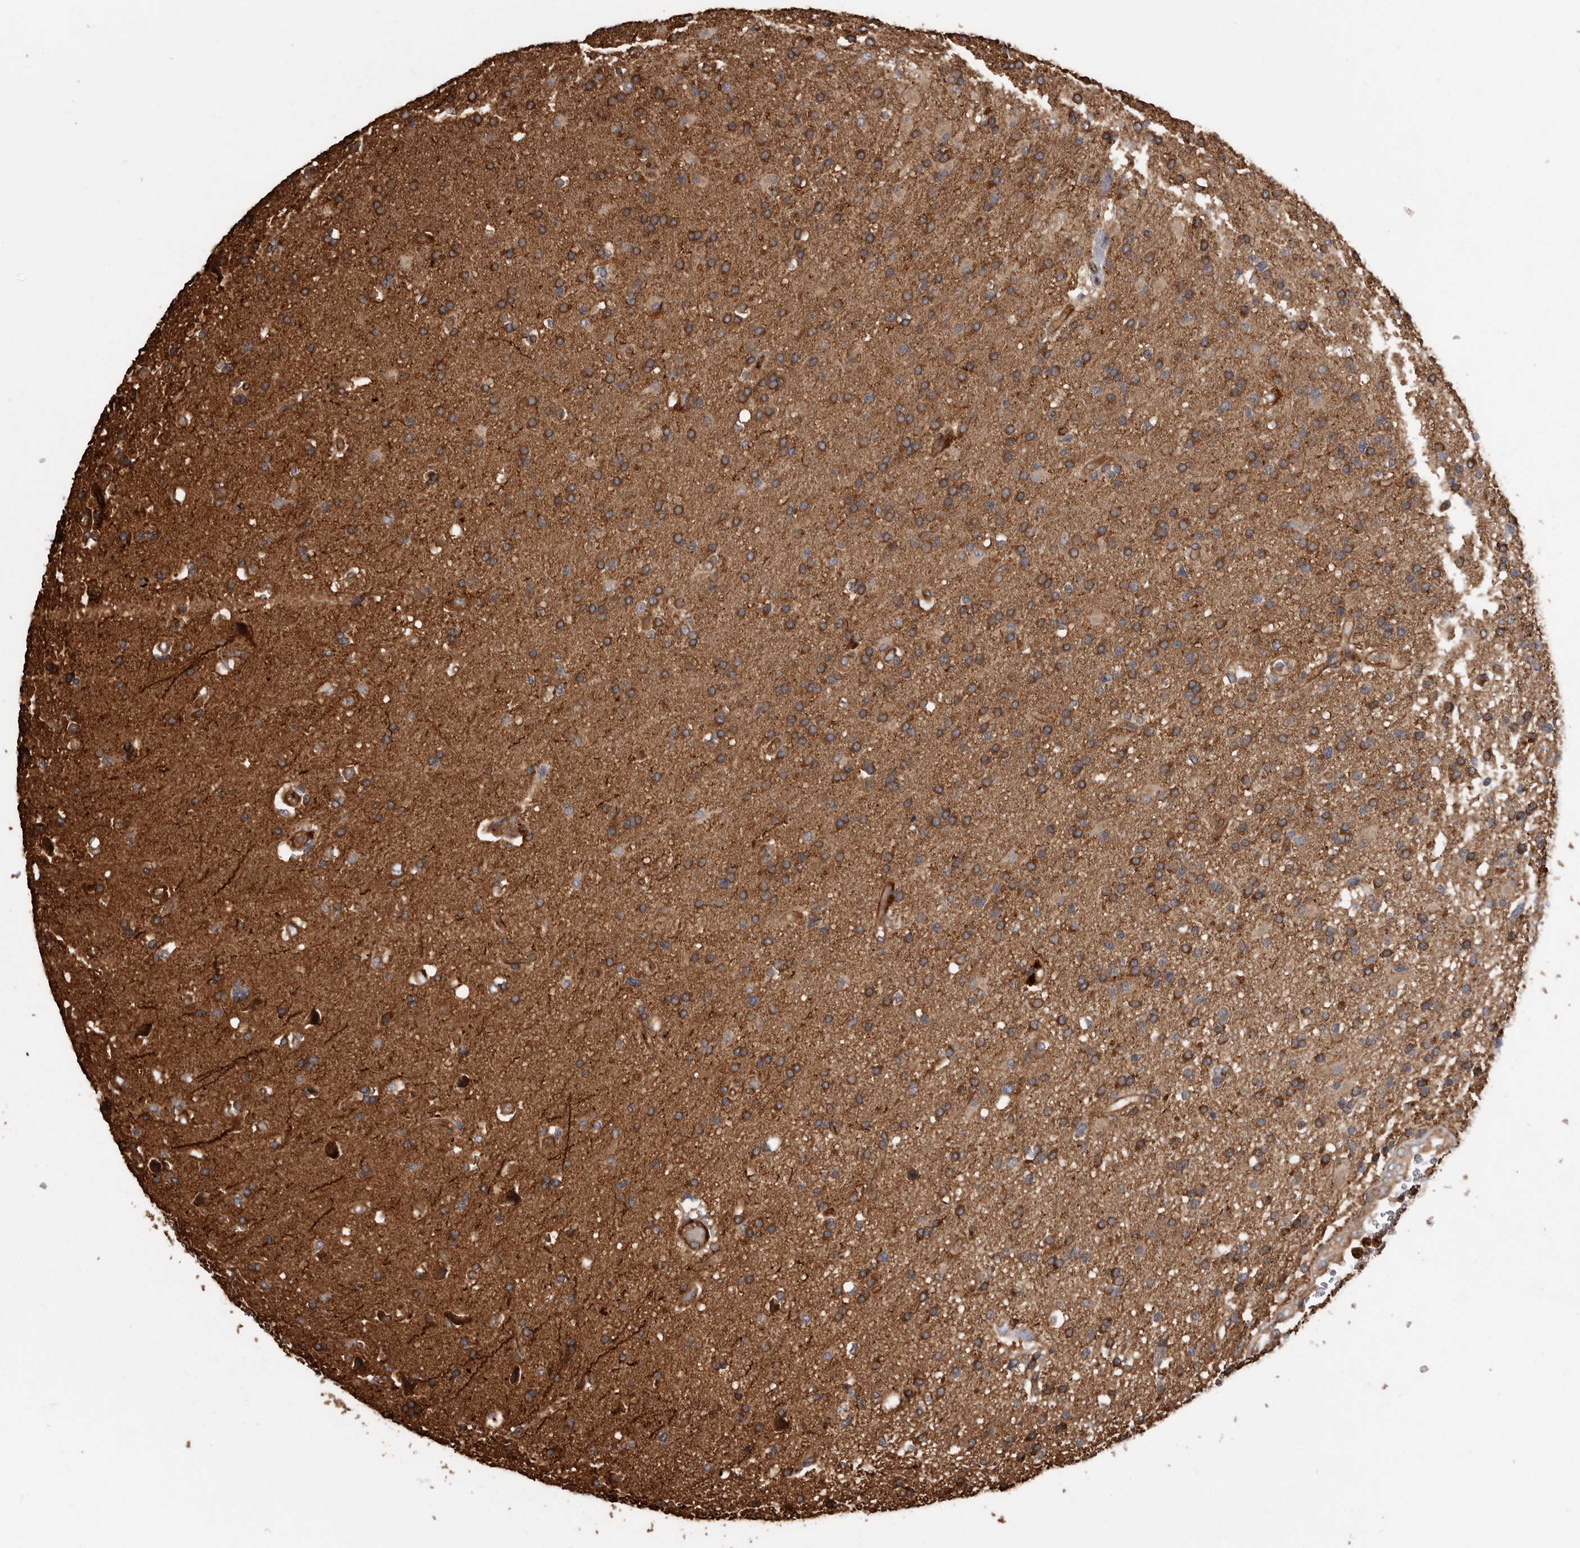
{"staining": {"intensity": "weak", "quantity": ">75%", "location": "cytoplasmic/membranous"}, "tissue": "glioma", "cell_type": "Tumor cells", "image_type": "cancer", "snomed": [{"axis": "morphology", "description": "Glioma, malignant, High grade"}, {"axis": "topography", "description": "Brain"}], "caption": "Glioma stained with DAB (3,3'-diaminobenzidine) immunohistochemistry (IHC) reveals low levels of weak cytoplasmic/membranous expression in approximately >75% of tumor cells. (Brightfield microscopy of DAB IHC at high magnification).", "gene": "ARHGEF5", "patient": {"sex": "male", "age": 72}}